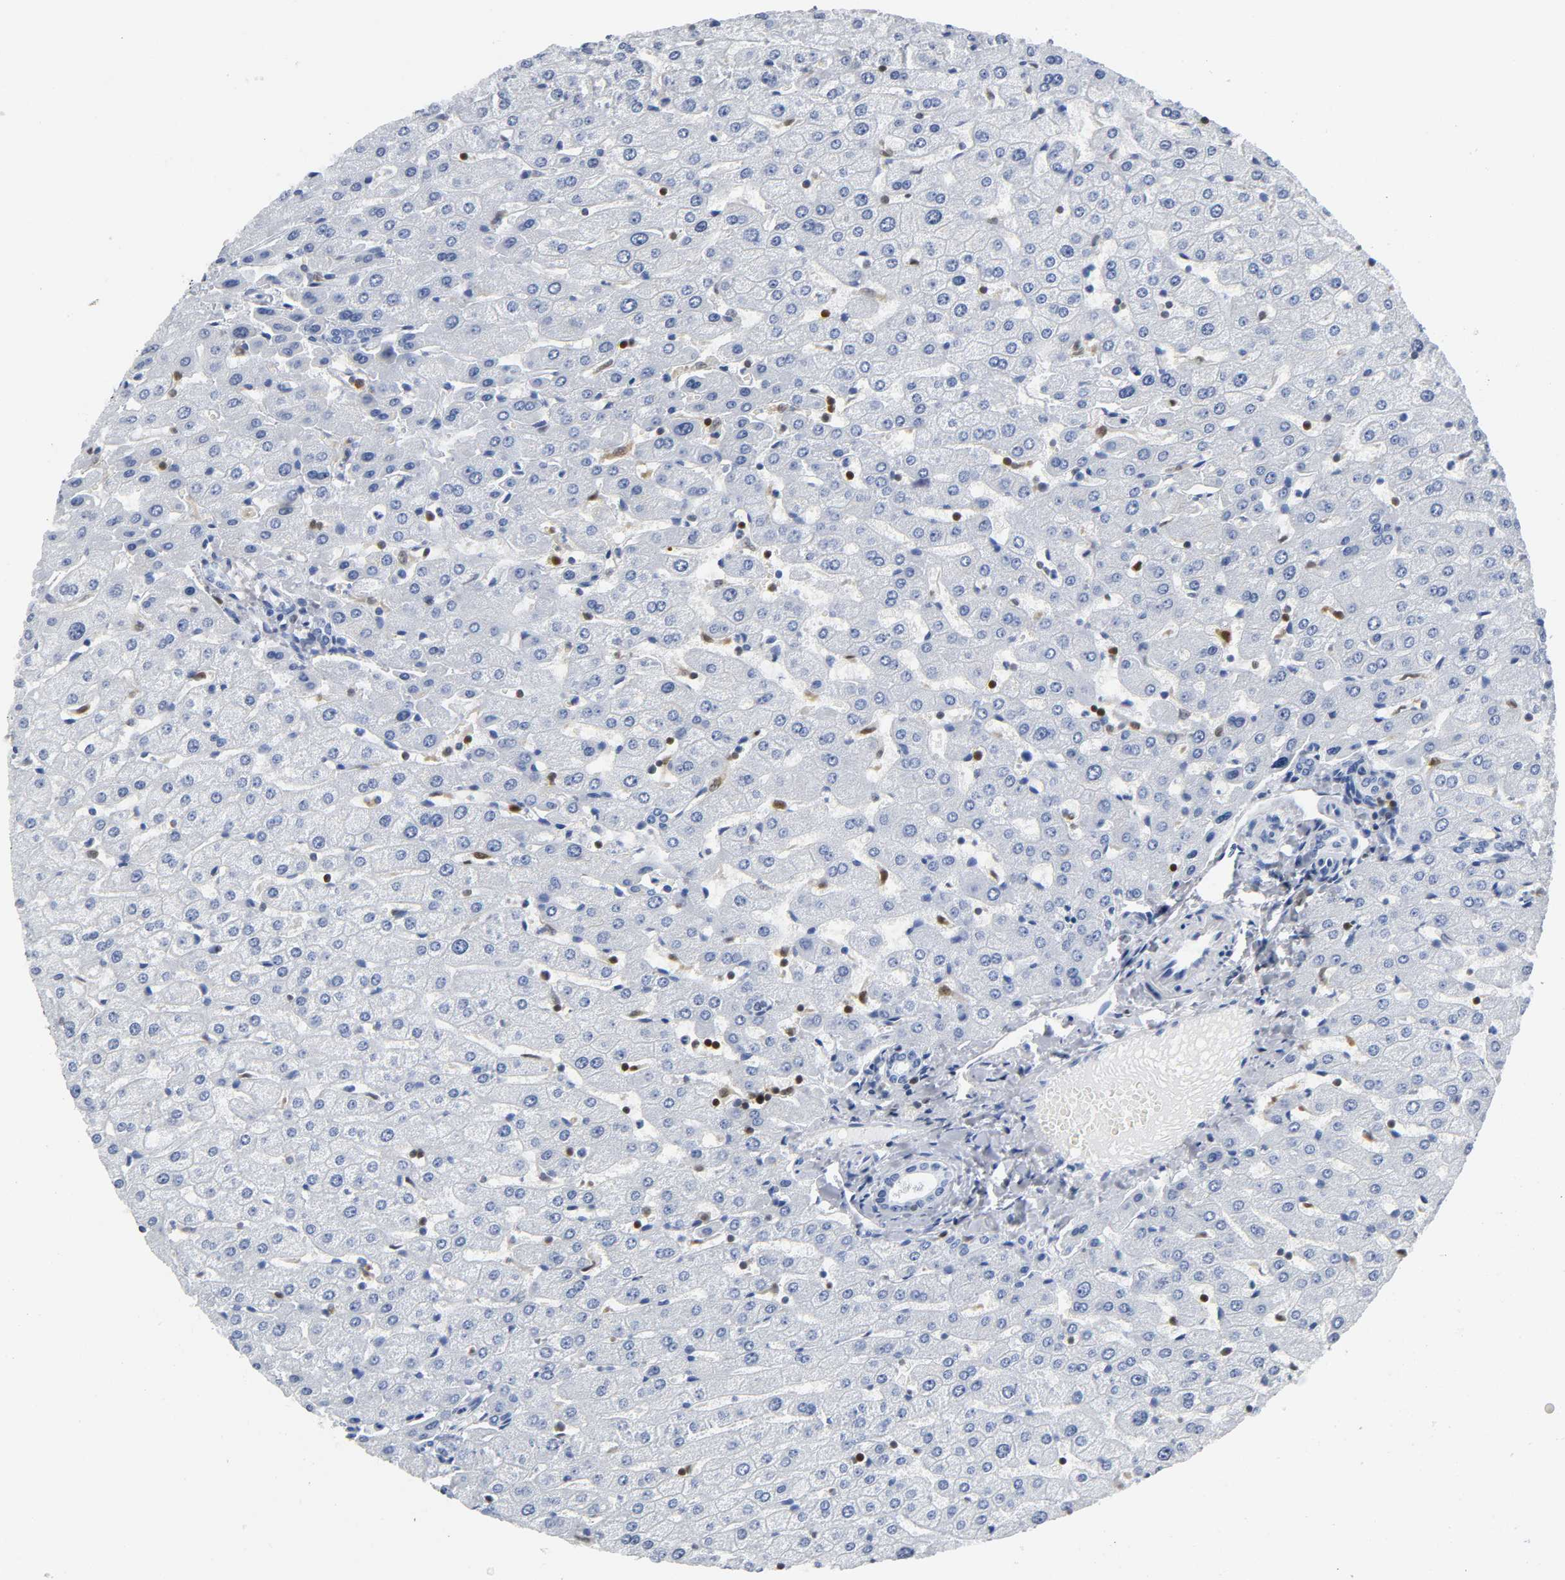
{"staining": {"intensity": "negative", "quantity": "none", "location": "none"}, "tissue": "liver", "cell_type": "Cholangiocytes", "image_type": "normal", "snomed": [{"axis": "morphology", "description": "Normal tissue, NOS"}, {"axis": "morphology", "description": "Fibrosis, NOS"}, {"axis": "topography", "description": "Liver"}], "caption": "There is no significant expression in cholangiocytes of liver. (IHC, brightfield microscopy, high magnification).", "gene": "DOK2", "patient": {"sex": "female", "age": 29}}